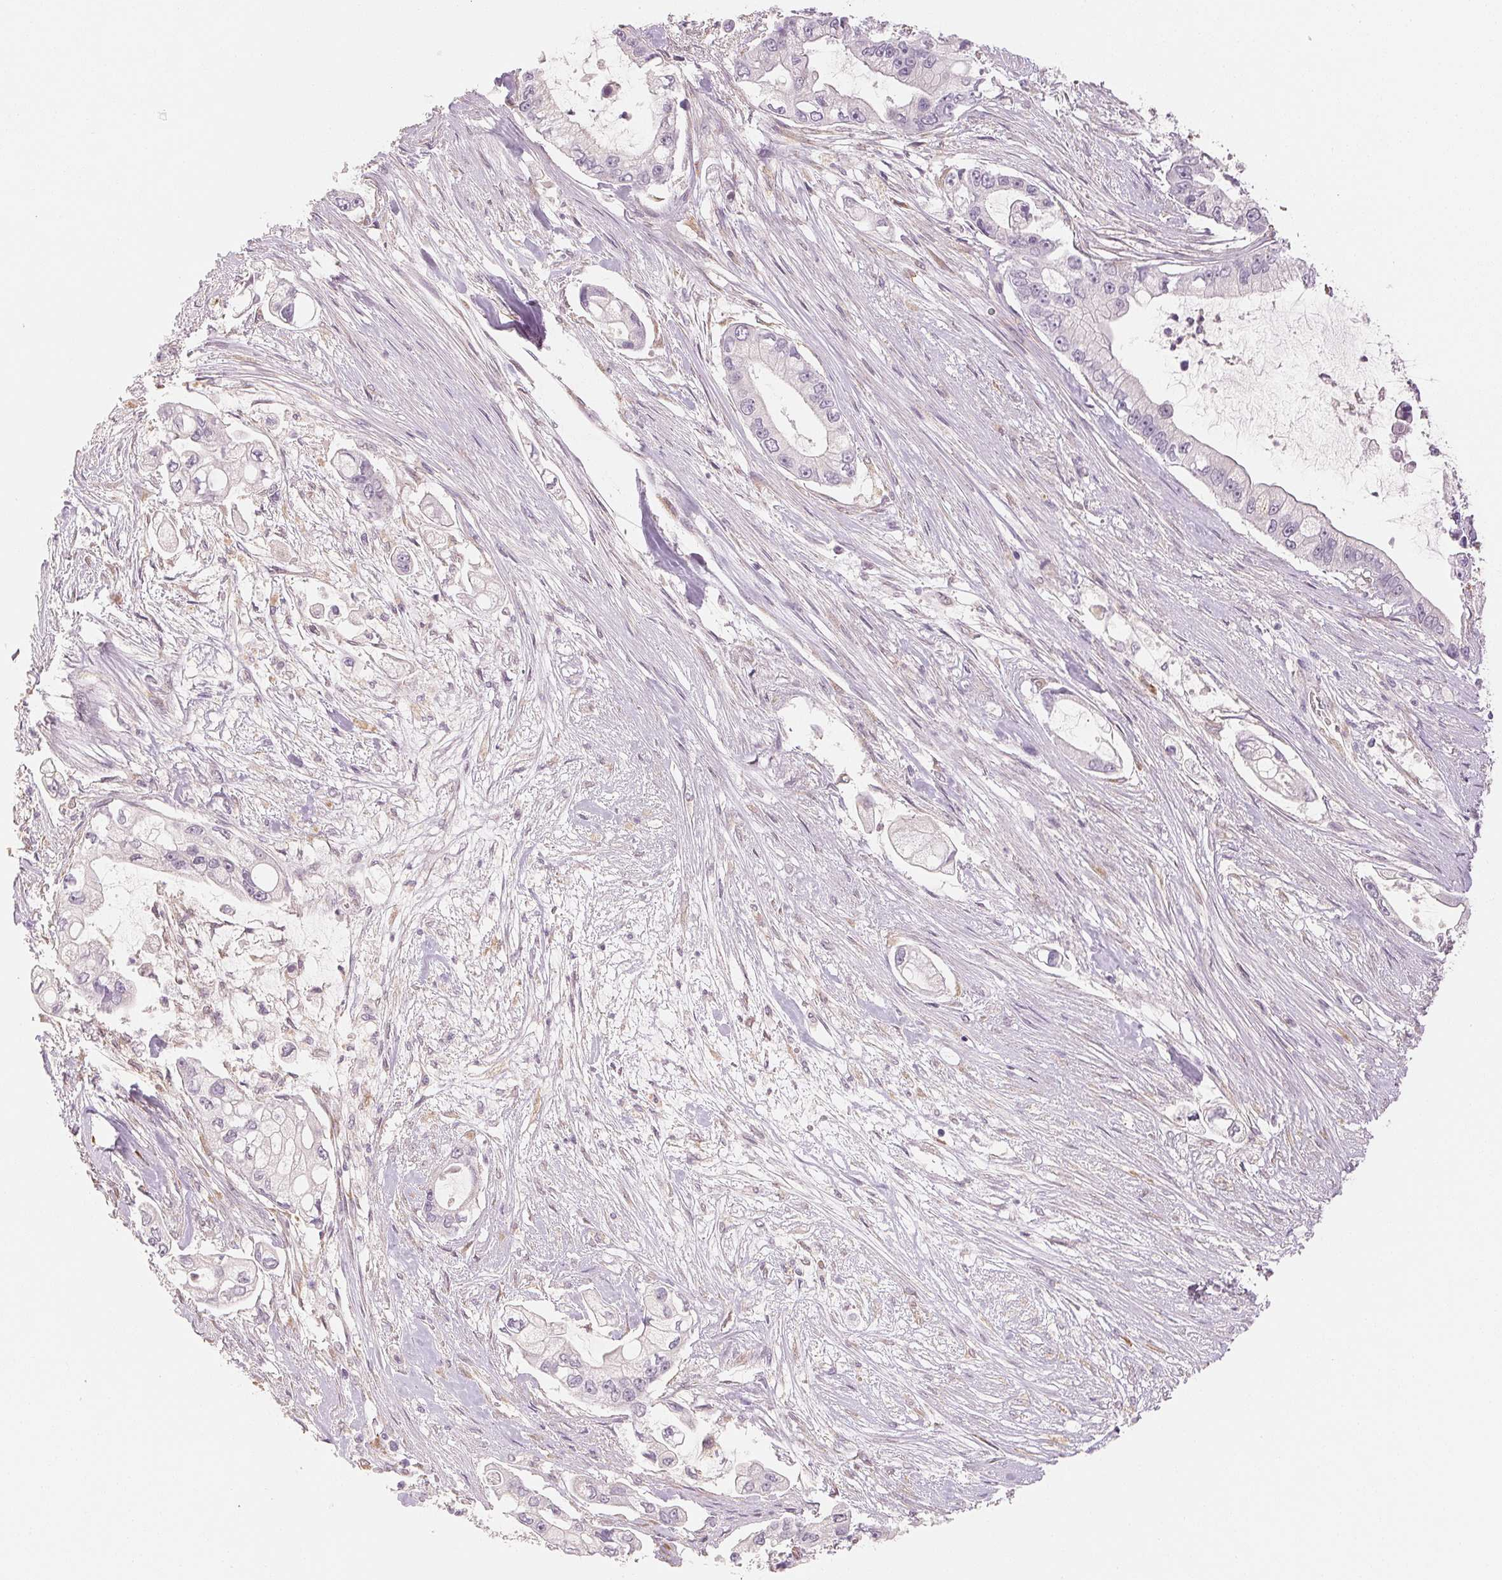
{"staining": {"intensity": "negative", "quantity": "none", "location": "none"}, "tissue": "pancreatic cancer", "cell_type": "Tumor cells", "image_type": "cancer", "snomed": [{"axis": "morphology", "description": "Adenocarcinoma, NOS"}, {"axis": "topography", "description": "Pancreas"}], "caption": "Tumor cells show no significant staining in pancreatic cancer (adenocarcinoma). The staining is performed using DAB (3,3'-diaminobenzidine) brown chromogen with nuclei counter-stained in using hematoxylin.", "gene": "MAP1LC3A", "patient": {"sex": "female", "age": 69}}